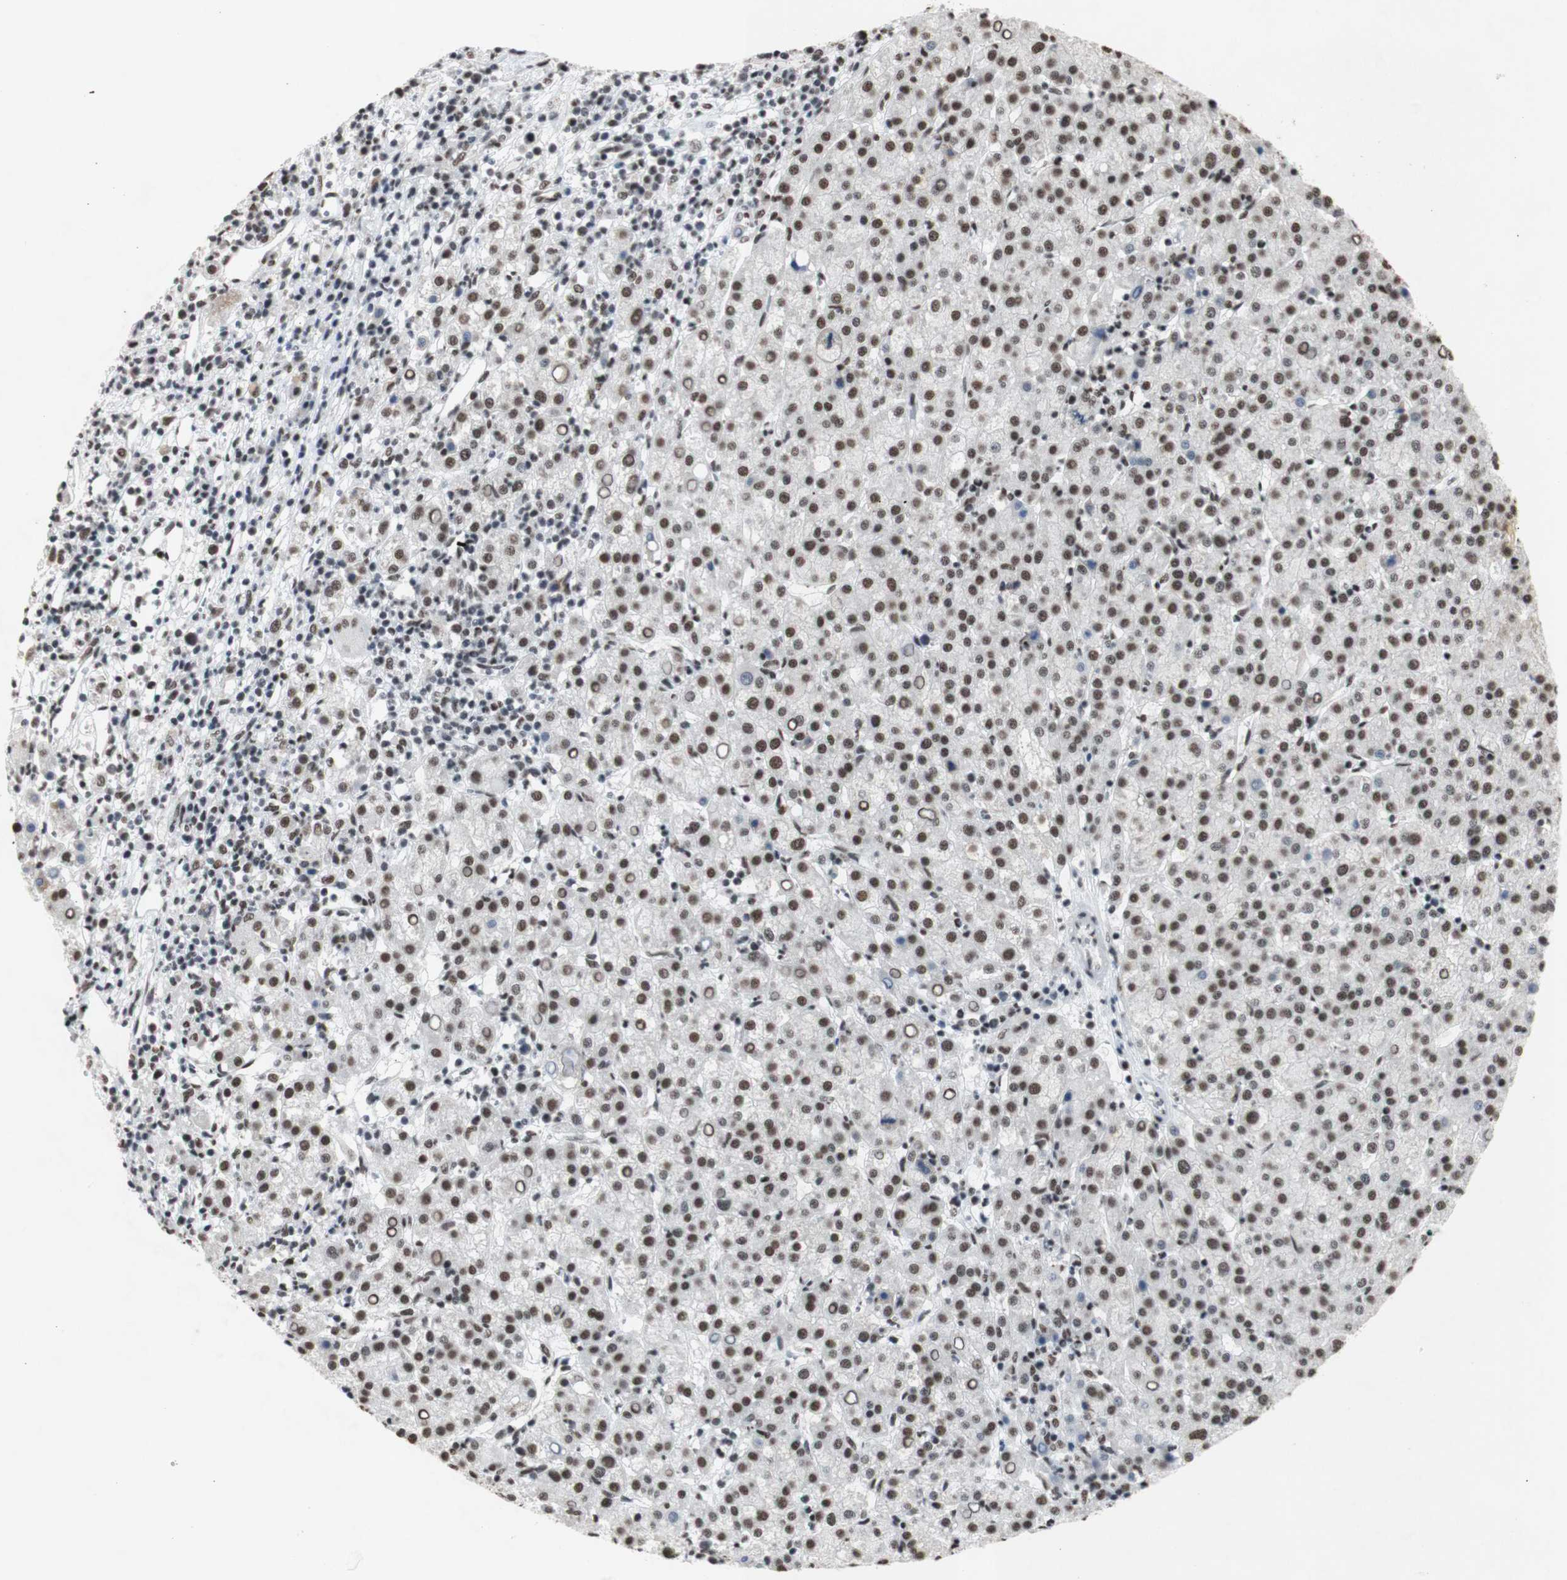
{"staining": {"intensity": "moderate", "quantity": "25%-75%", "location": "nuclear"}, "tissue": "liver cancer", "cell_type": "Tumor cells", "image_type": "cancer", "snomed": [{"axis": "morphology", "description": "Carcinoma, Hepatocellular, NOS"}, {"axis": "topography", "description": "Liver"}], "caption": "The photomicrograph exhibits immunohistochemical staining of liver cancer. There is moderate nuclear expression is present in about 25%-75% of tumor cells.", "gene": "SNRPB", "patient": {"sex": "female", "age": 58}}